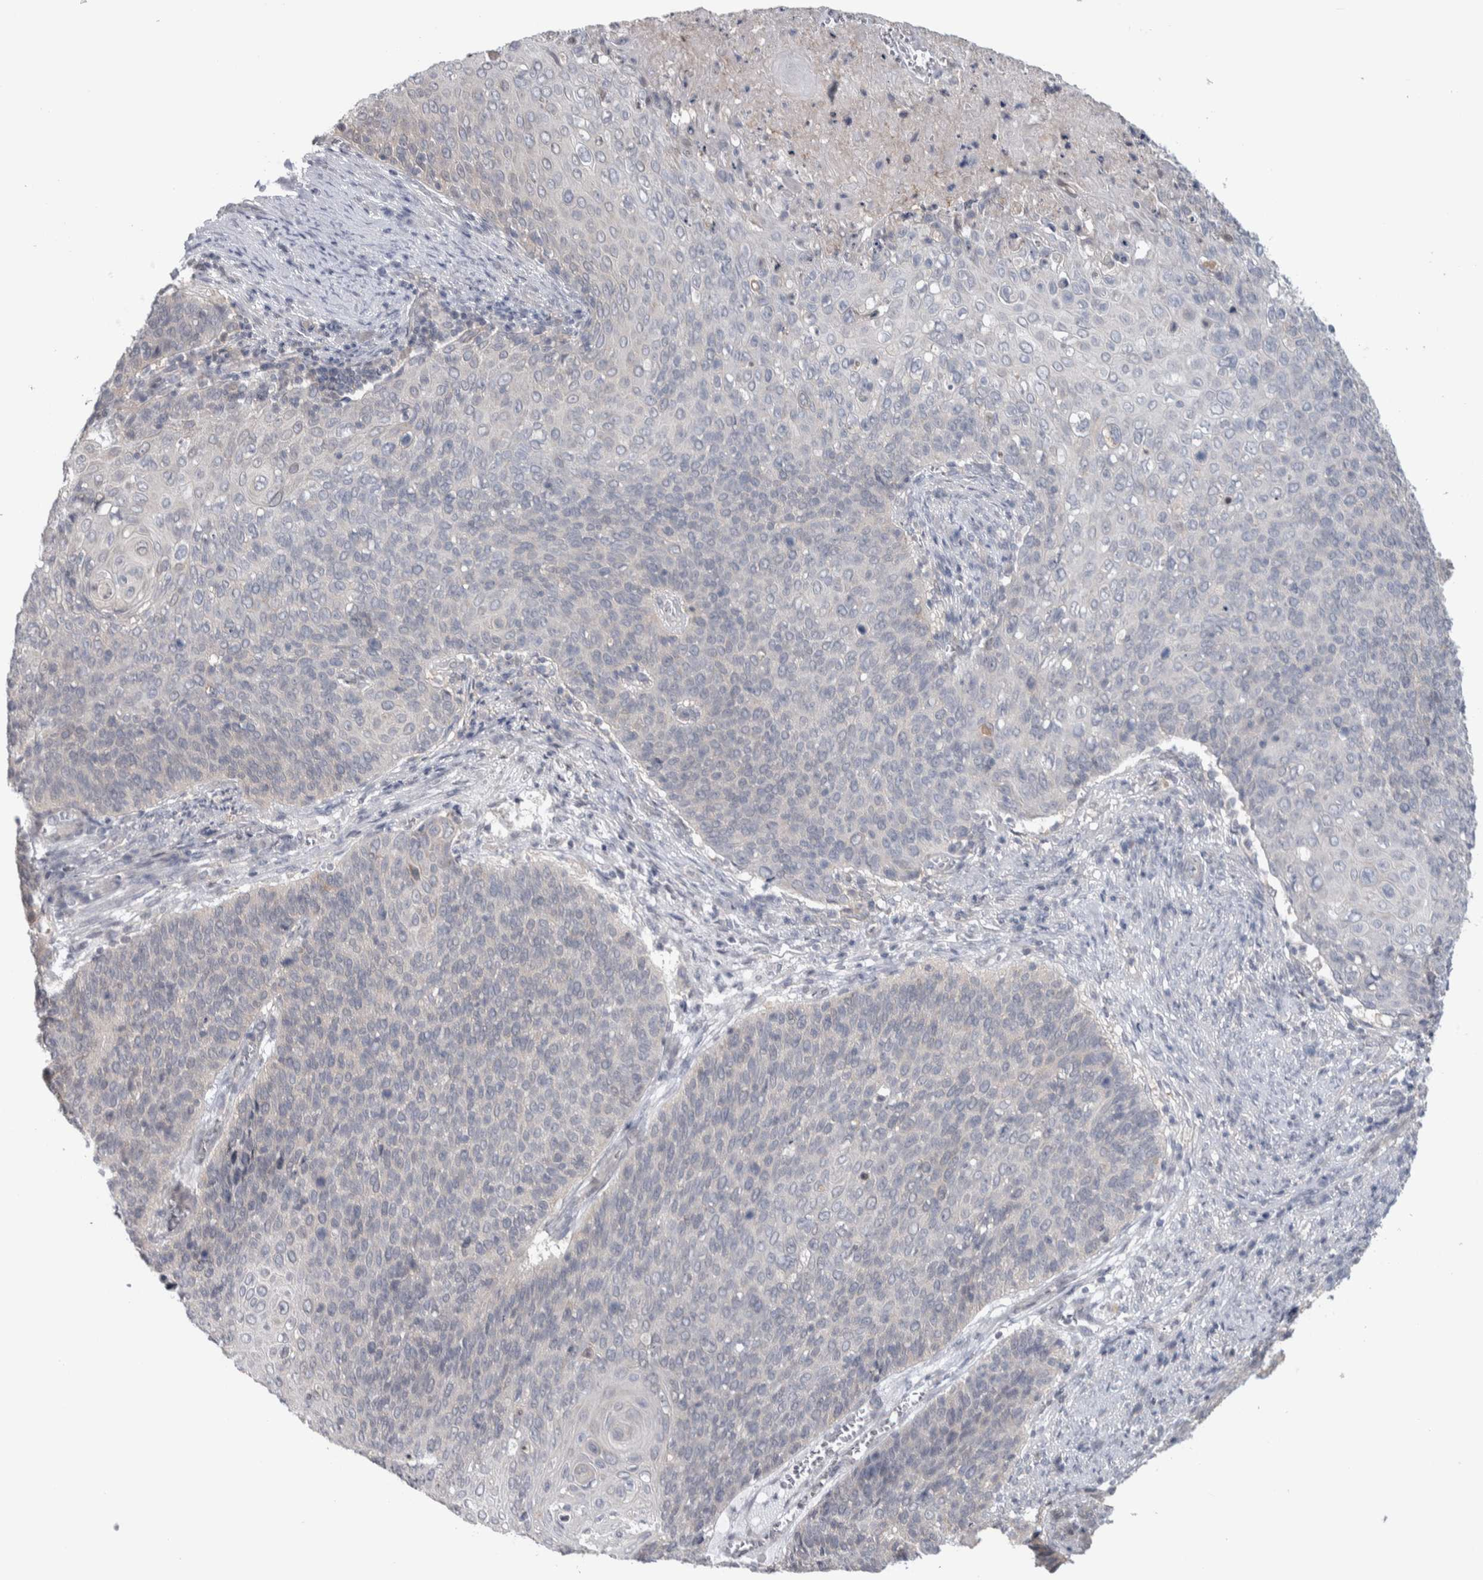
{"staining": {"intensity": "negative", "quantity": "none", "location": "none"}, "tissue": "cervical cancer", "cell_type": "Tumor cells", "image_type": "cancer", "snomed": [{"axis": "morphology", "description": "Squamous cell carcinoma, NOS"}, {"axis": "topography", "description": "Cervix"}], "caption": "Immunohistochemical staining of human cervical squamous cell carcinoma demonstrates no significant expression in tumor cells.", "gene": "TAX1BP1", "patient": {"sex": "female", "age": 39}}